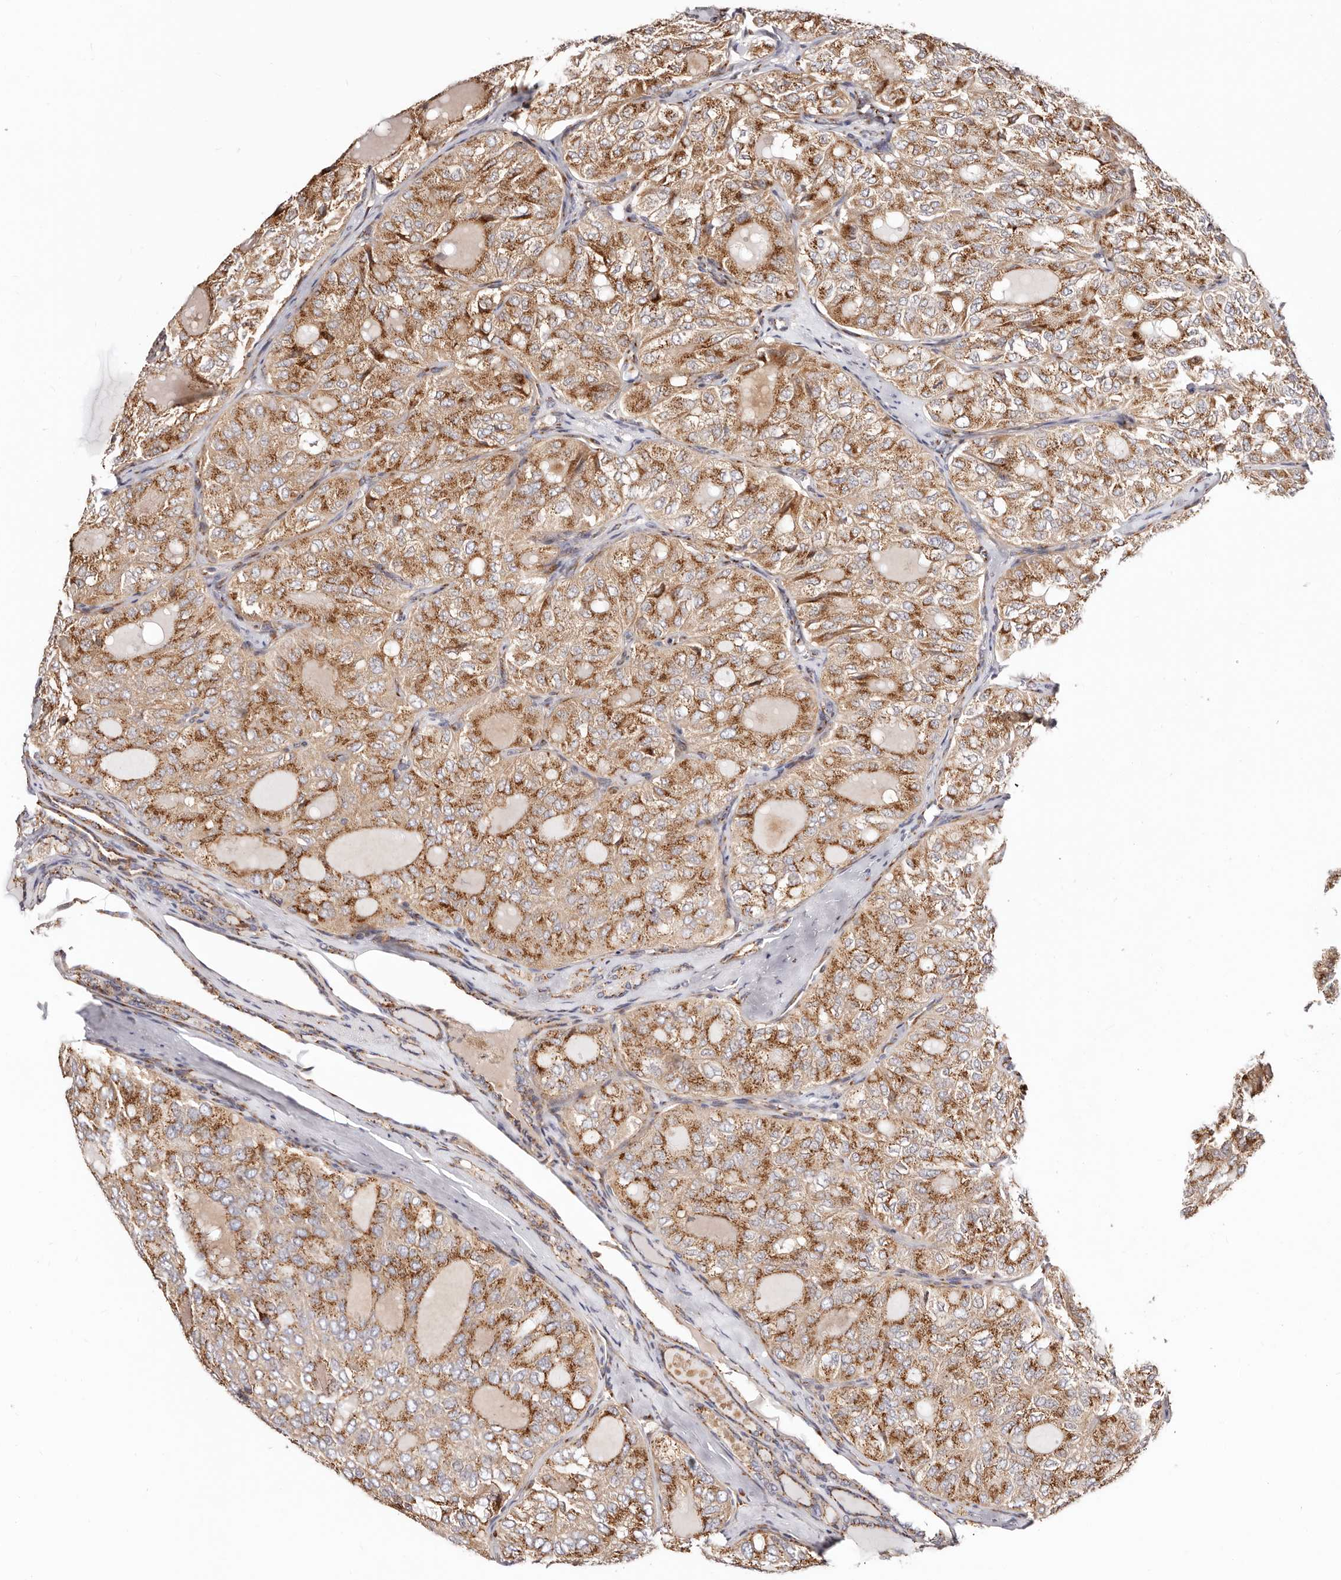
{"staining": {"intensity": "strong", "quantity": ">75%", "location": "cytoplasmic/membranous"}, "tissue": "thyroid cancer", "cell_type": "Tumor cells", "image_type": "cancer", "snomed": [{"axis": "morphology", "description": "Follicular adenoma carcinoma, NOS"}, {"axis": "topography", "description": "Thyroid gland"}], "caption": "A photomicrograph of human follicular adenoma carcinoma (thyroid) stained for a protein shows strong cytoplasmic/membranous brown staining in tumor cells.", "gene": "MAPK6", "patient": {"sex": "male", "age": 75}}